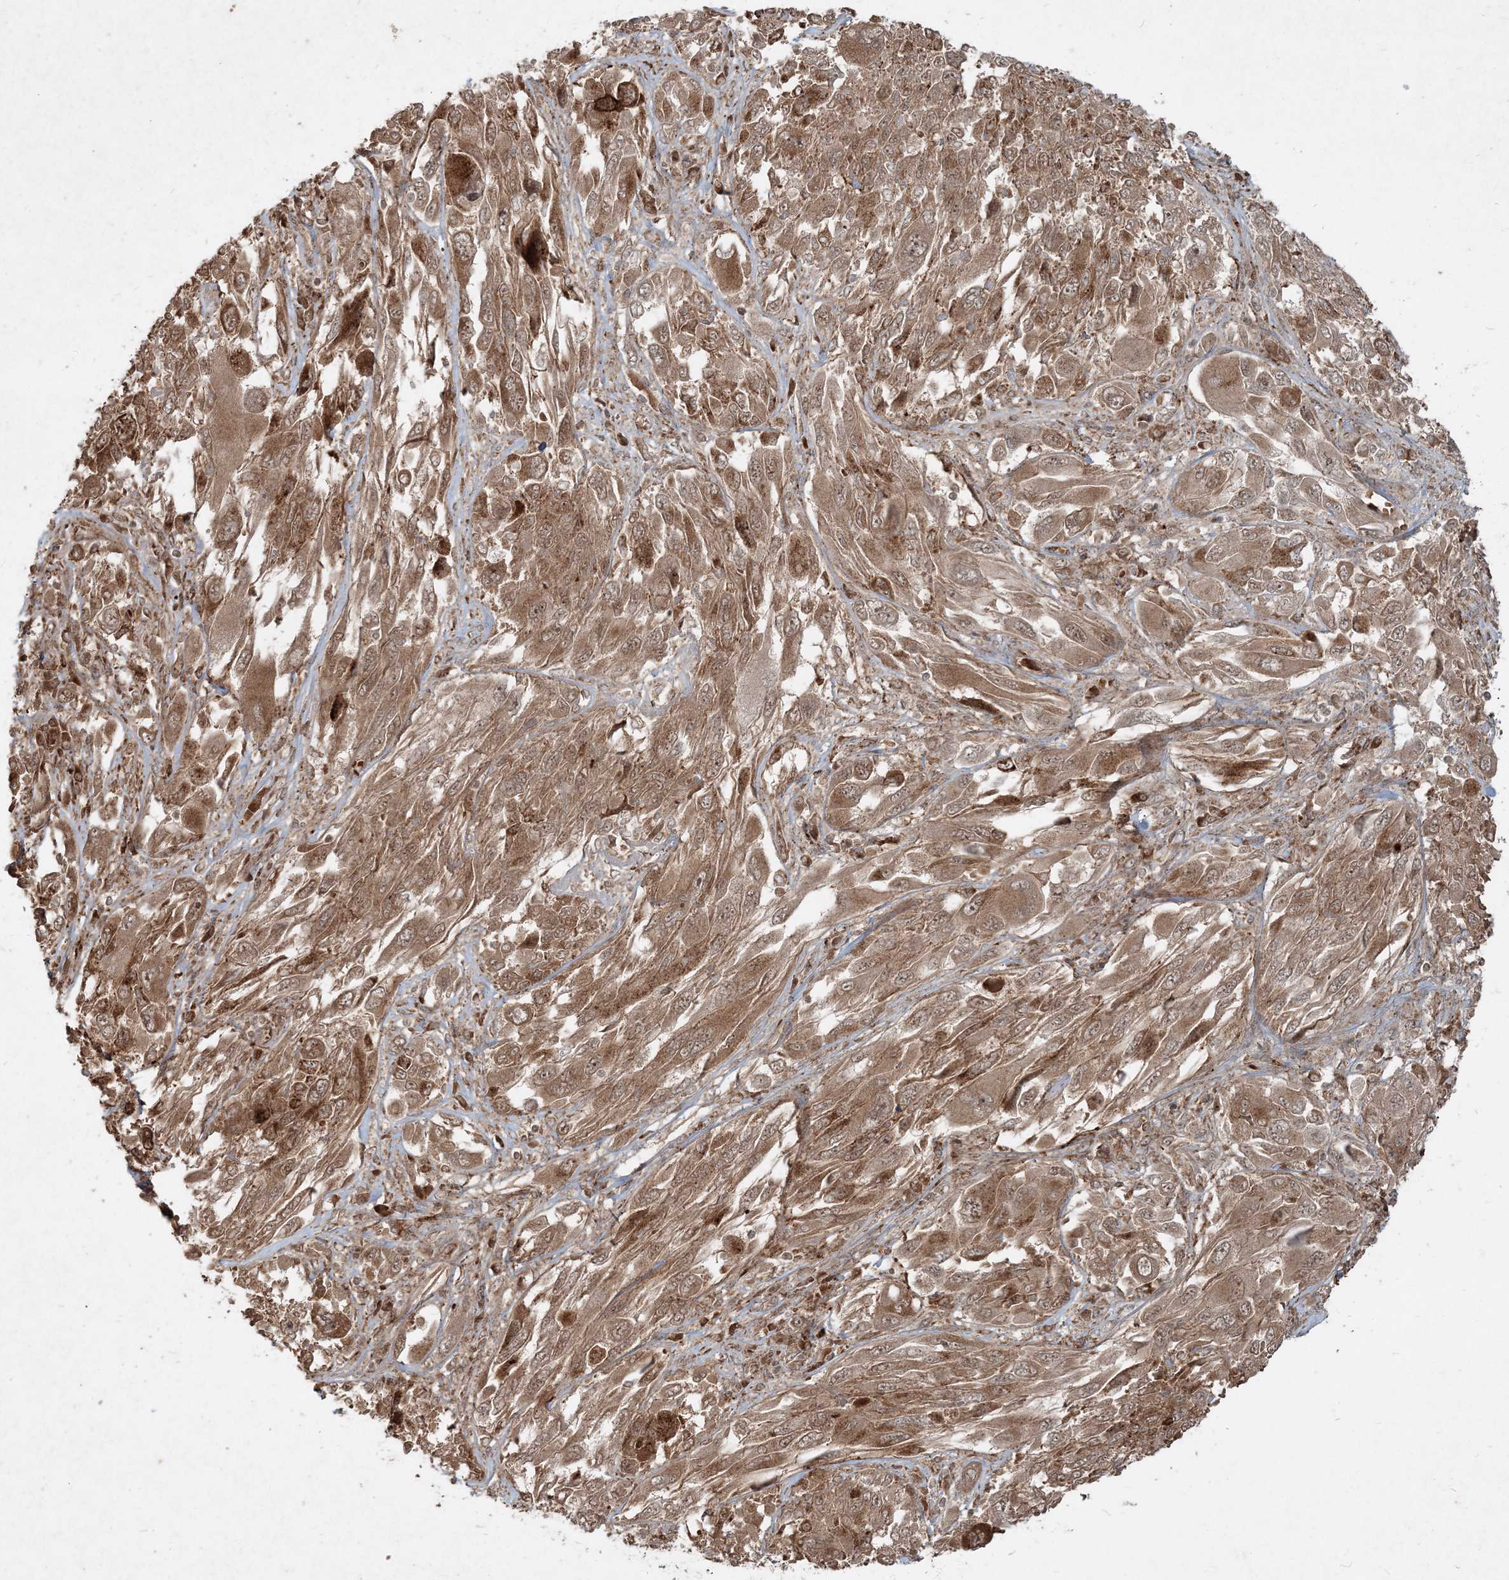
{"staining": {"intensity": "moderate", "quantity": ">75%", "location": "cytoplasmic/membranous"}, "tissue": "melanoma", "cell_type": "Tumor cells", "image_type": "cancer", "snomed": [{"axis": "morphology", "description": "Malignant melanoma, NOS"}, {"axis": "topography", "description": "Skin"}], "caption": "Immunohistochemical staining of human malignant melanoma reveals medium levels of moderate cytoplasmic/membranous protein expression in about >75% of tumor cells.", "gene": "NARS1", "patient": {"sex": "female", "age": 91}}